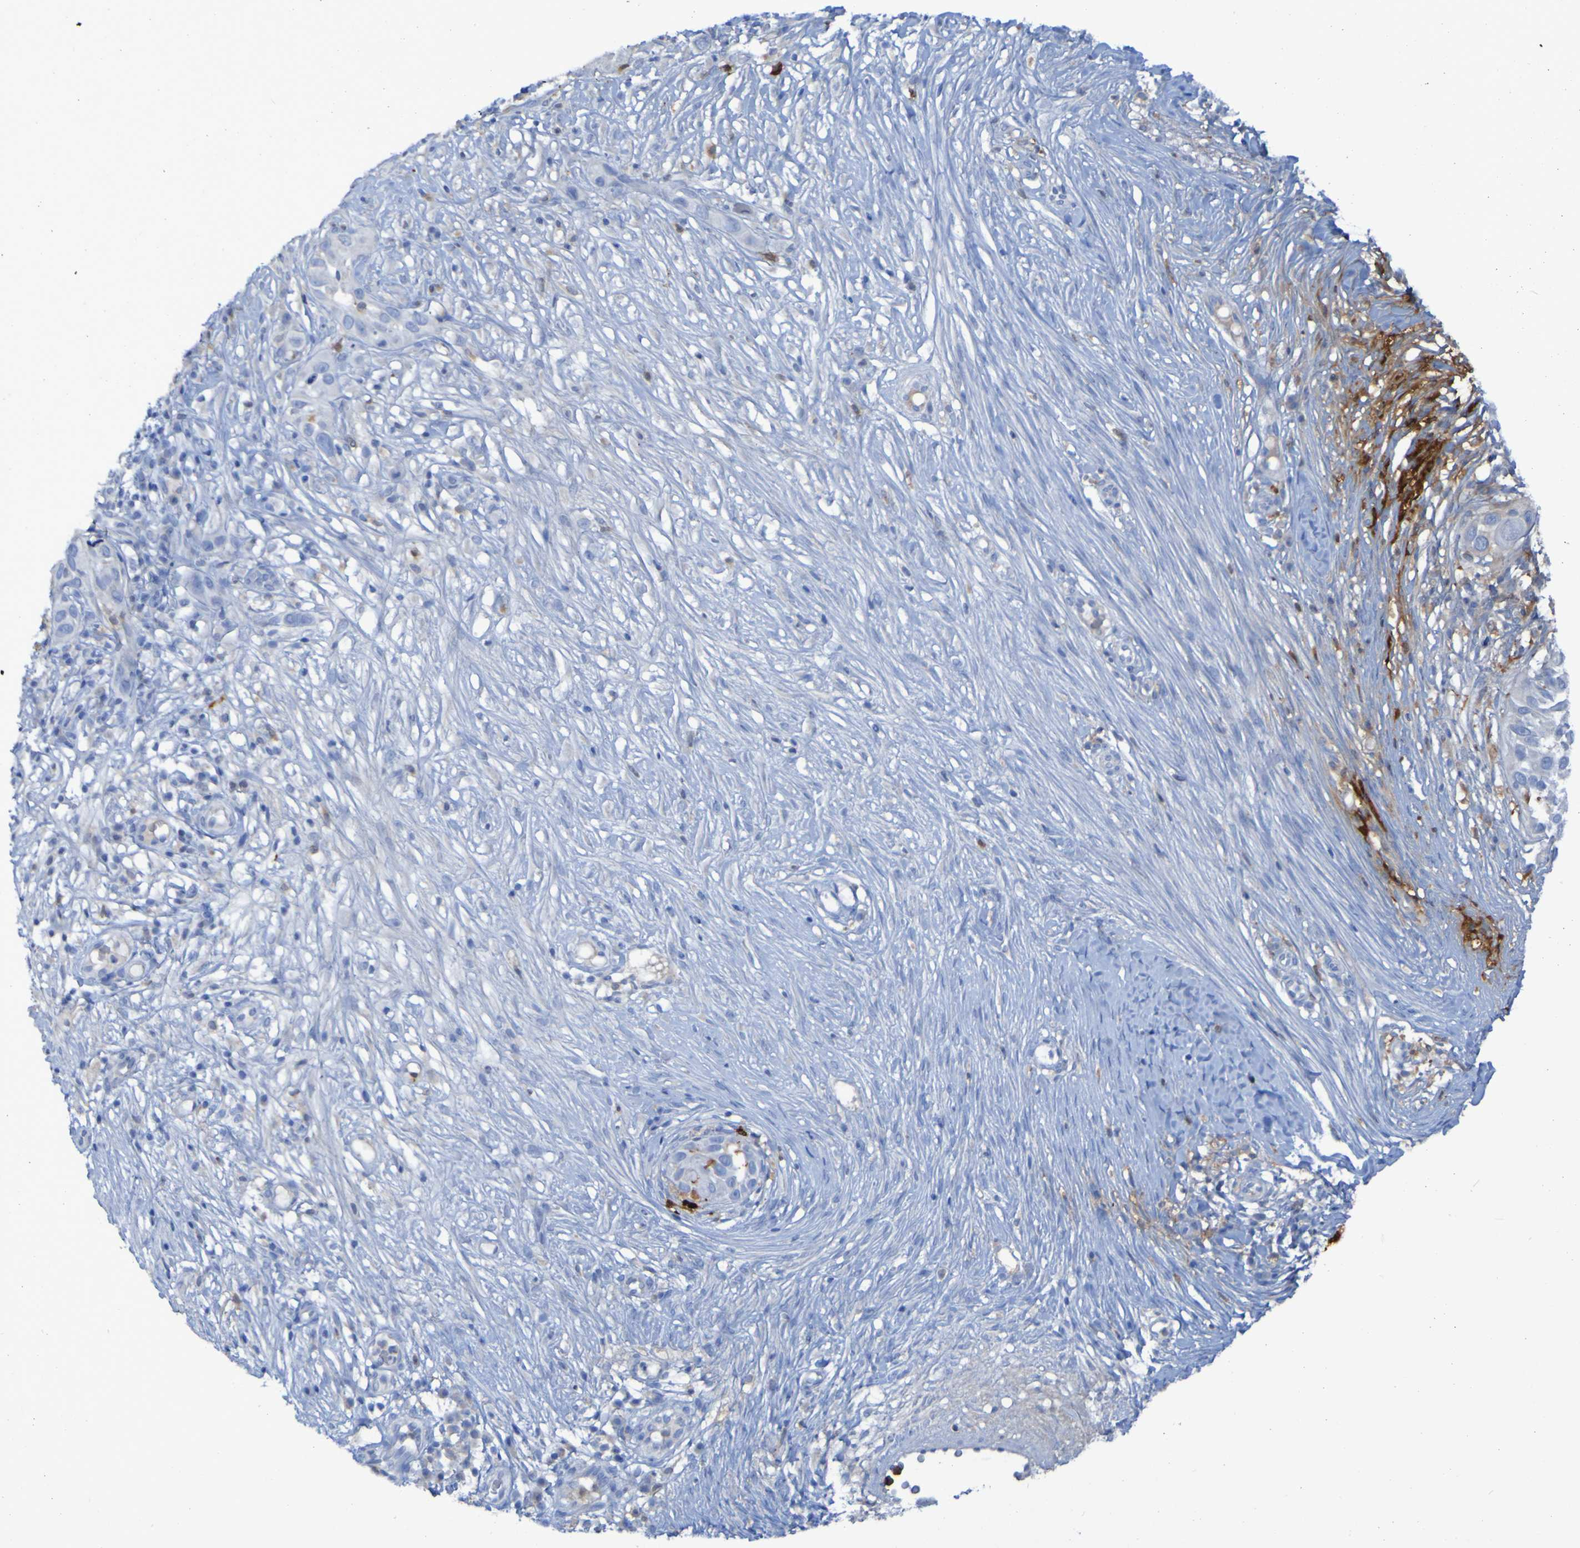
{"staining": {"intensity": "negative", "quantity": "none", "location": "none"}, "tissue": "skin cancer", "cell_type": "Tumor cells", "image_type": "cancer", "snomed": [{"axis": "morphology", "description": "Squamous cell carcinoma, NOS"}, {"axis": "topography", "description": "Skin"}], "caption": "This micrograph is of skin cancer stained with immunohistochemistry to label a protein in brown with the nuclei are counter-stained blue. There is no expression in tumor cells. The staining is performed using DAB brown chromogen with nuclei counter-stained in using hematoxylin.", "gene": "MPPE1", "patient": {"sex": "female", "age": 44}}